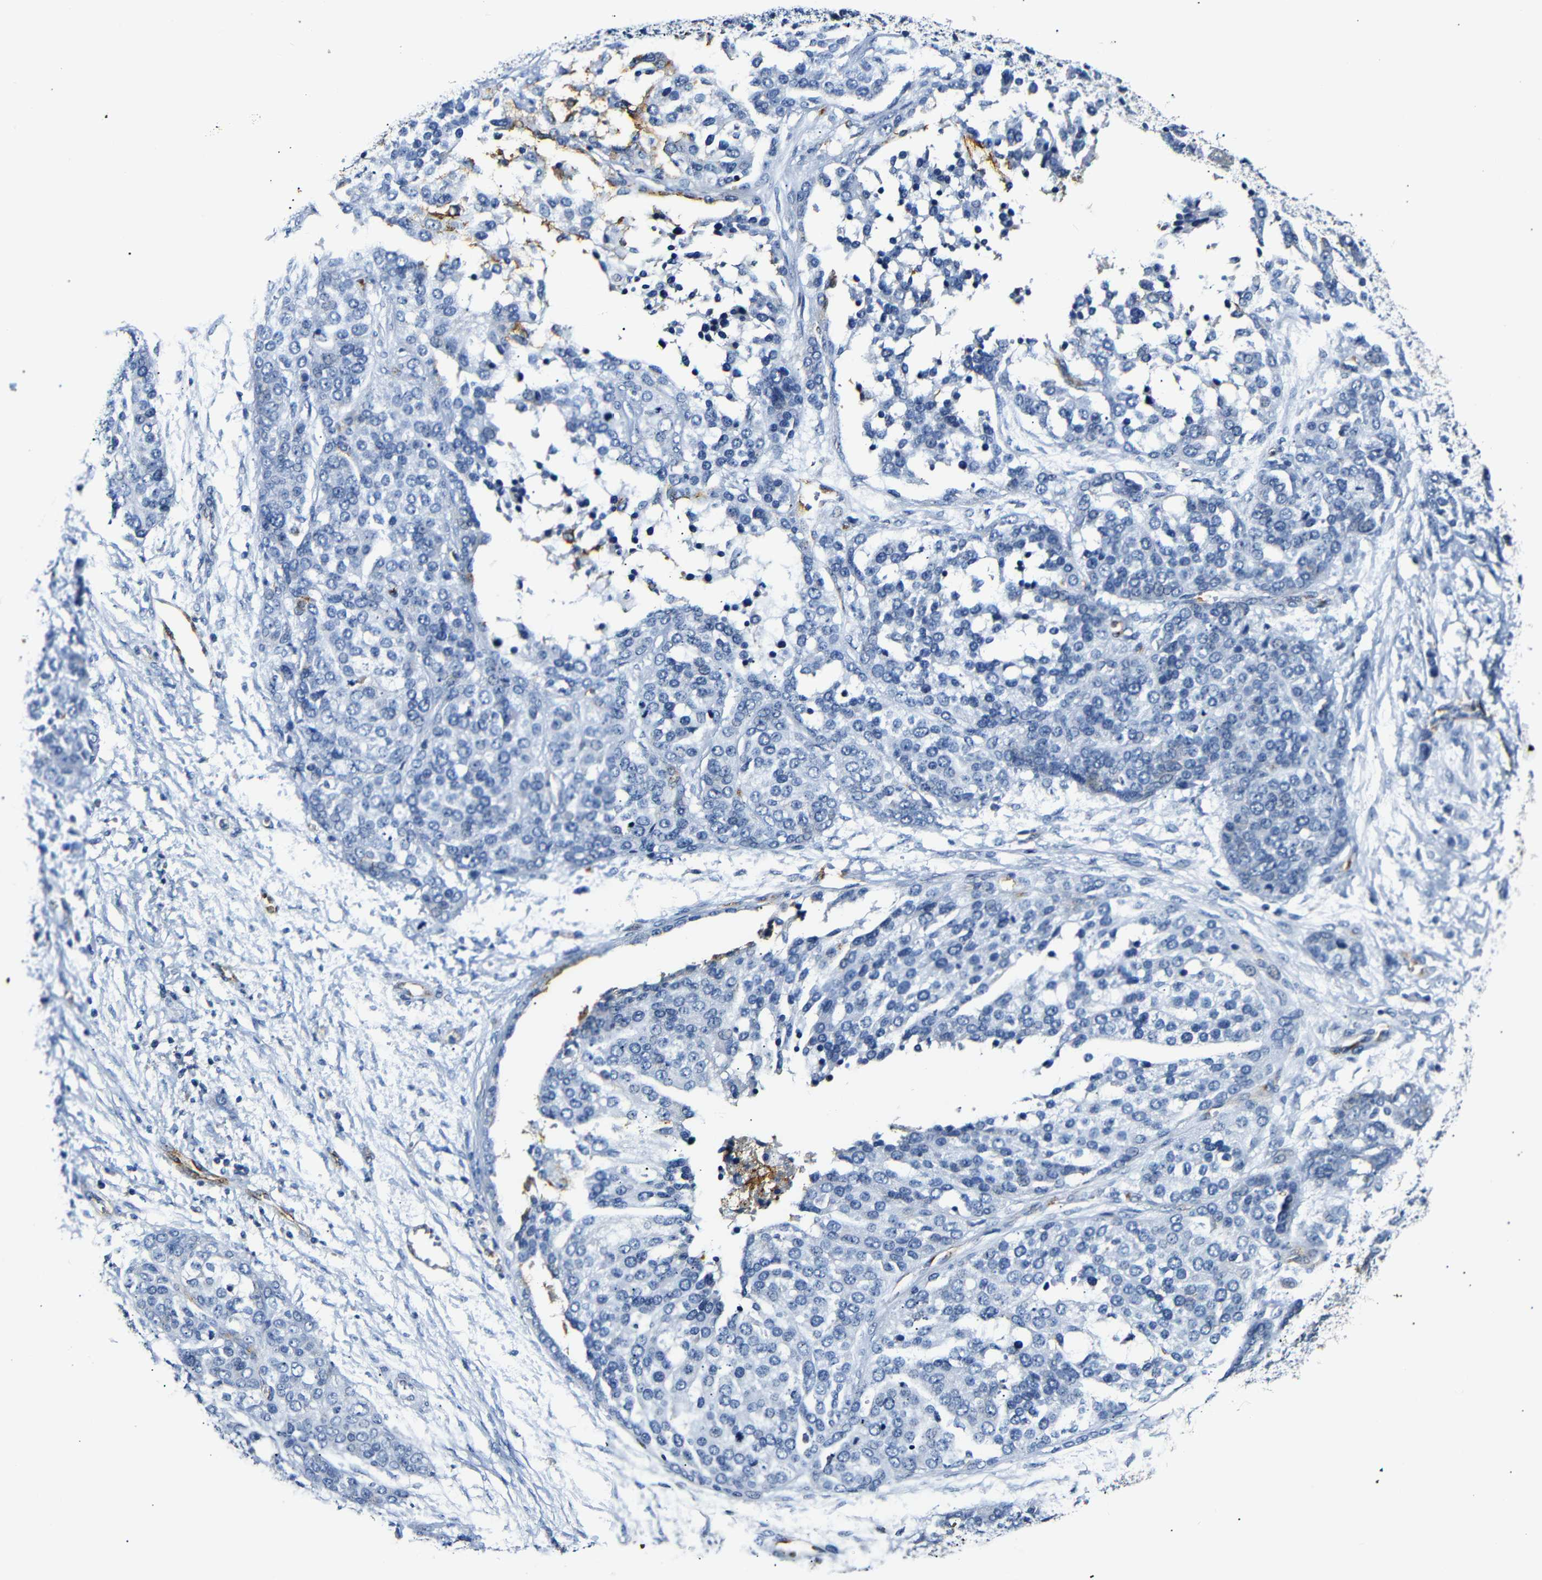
{"staining": {"intensity": "negative", "quantity": "none", "location": "none"}, "tissue": "ovarian cancer", "cell_type": "Tumor cells", "image_type": "cancer", "snomed": [{"axis": "morphology", "description": "Cystadenocarcinoma, serous, NOS"}, {"axis": "topography", "description": "Ovary"}], "caption": "IHC image of neoplastic tissue: human serous cystadenocarcinoma (ovarian) stained with DAB demonstrates no significant protein staining in tumor cells.", "gene": "MUC4", "patient": {"sex": "female", "age": 44}}